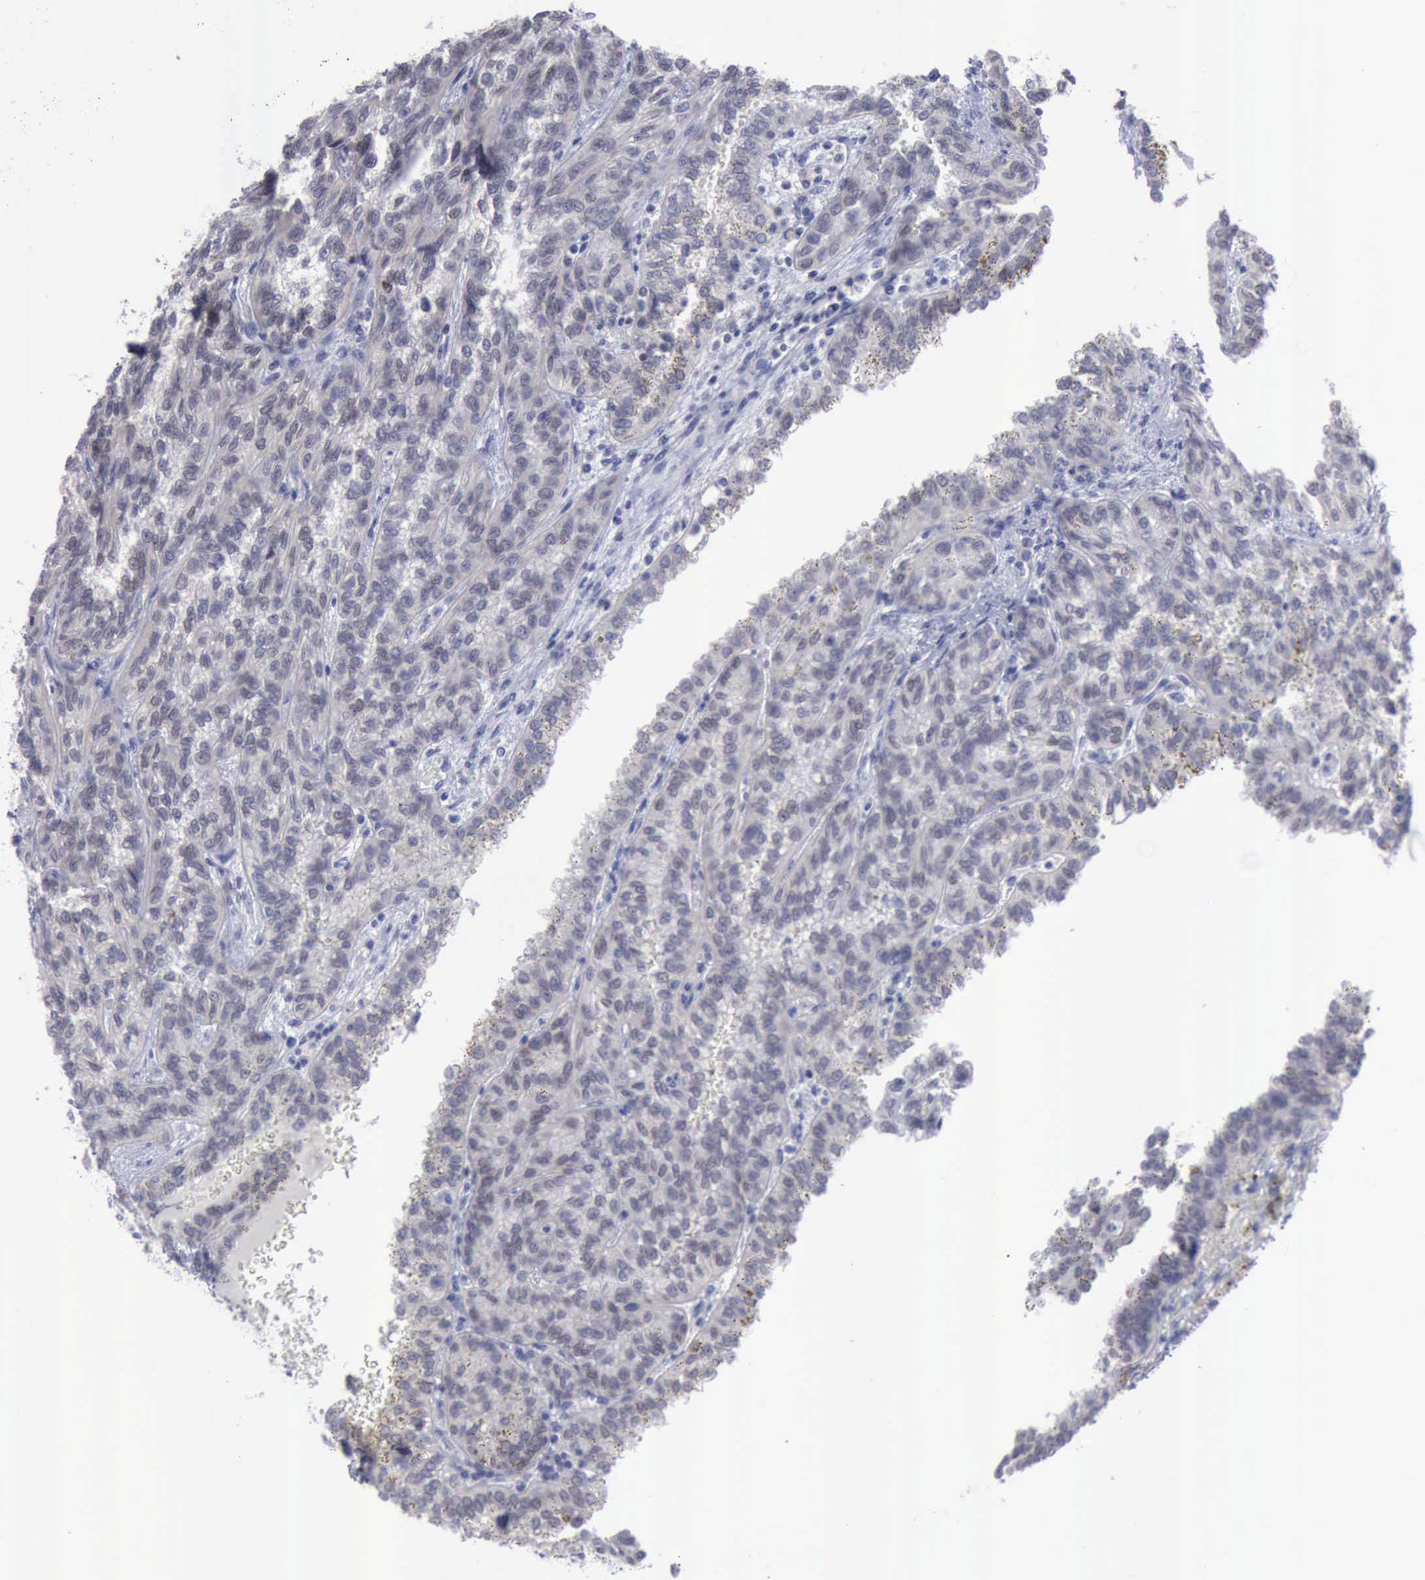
{"staining": {"intensity": "negative", "quantity": "none", "location": "none"}, "tissue": "renal cancer", "cell_type": "Tumor cells", "image_type": "cancer", "snomed": [{"axis": "morphology", "description": "Inflammation, NOS"}, {"axis": "morphology", "description": "Adenocarcinoma, NOS"}, {"axis": "topography", "description": "Kidney"}], "caption": "This is a image of immunohistochemistry staining of renal cancer (adenocarcinoma), which shows no expression in tumor cells.", "gene": "SATB2", "patient": {"sex": "male", "age": 68}}